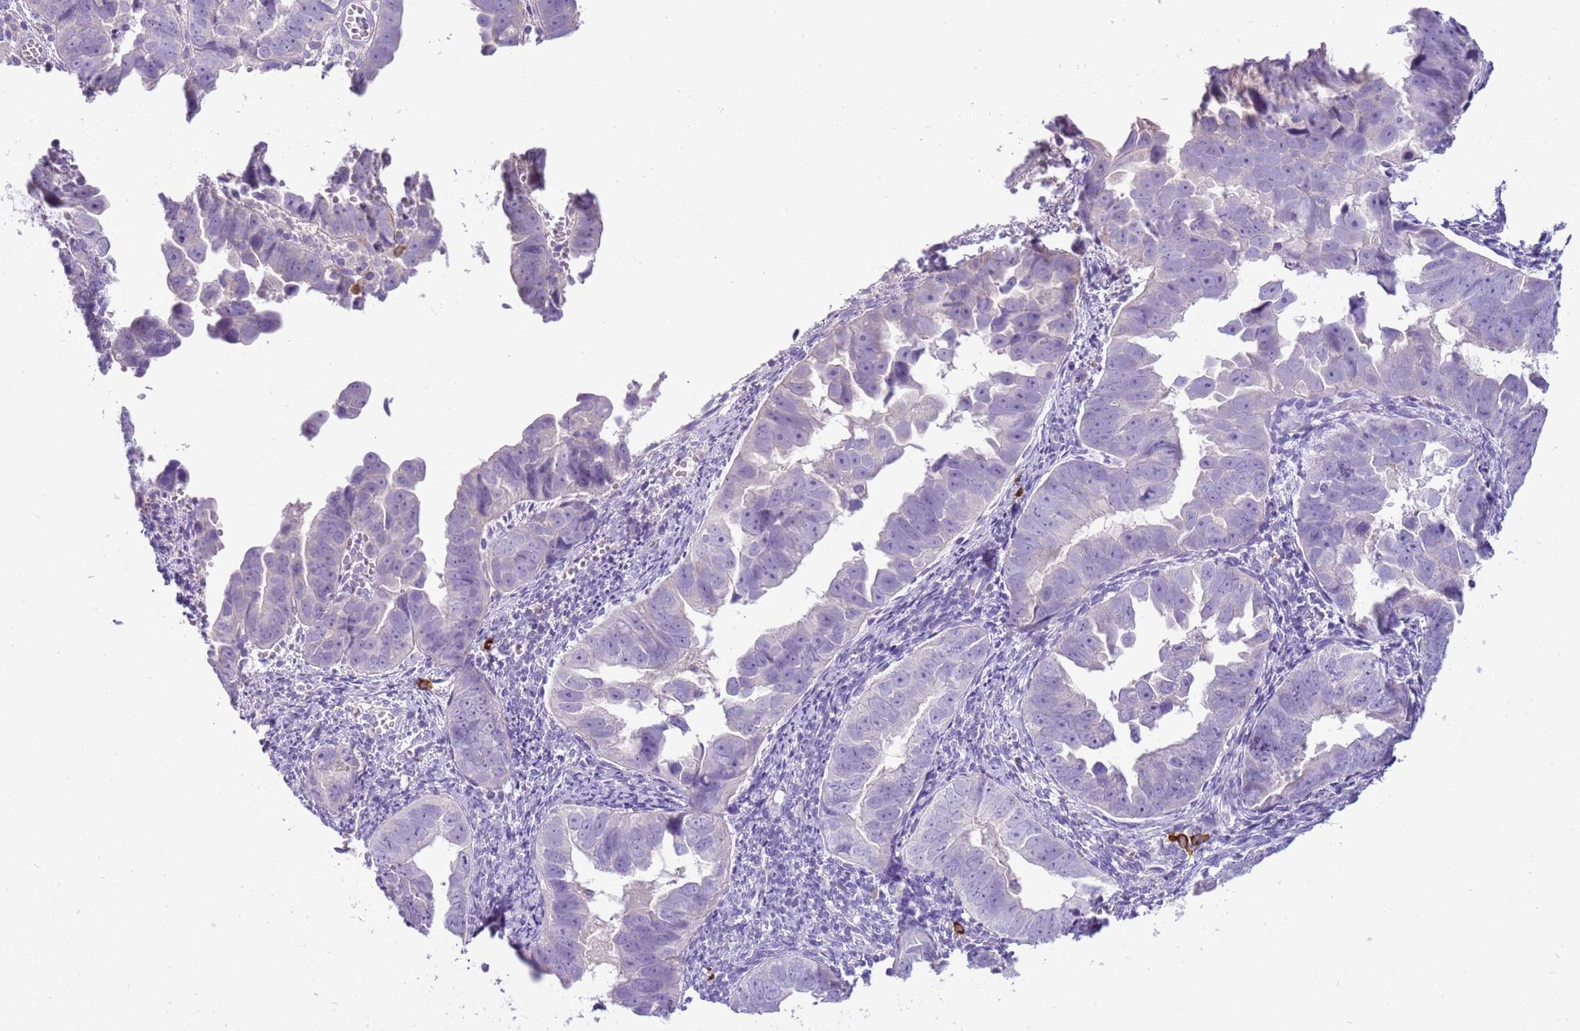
{"staining": {"intensity": "negative", "quantity": "none", "location": "none"}, "tissue": "endometrial cancer", "cell_type": "Tumor cells", "image_type": "cancer", "snomed": [{"axis": "morphology", "description": "Adenocarcinoma, NOS"}, {"axis": "topography", "description": "Endometrium"}], "caption": "Image shows no protein positivity in tumor cells of adenocarcinoma (endometrial) tissue.", "gene": "SCAMP5", "patient": {"sex": "female", "age": 75}}